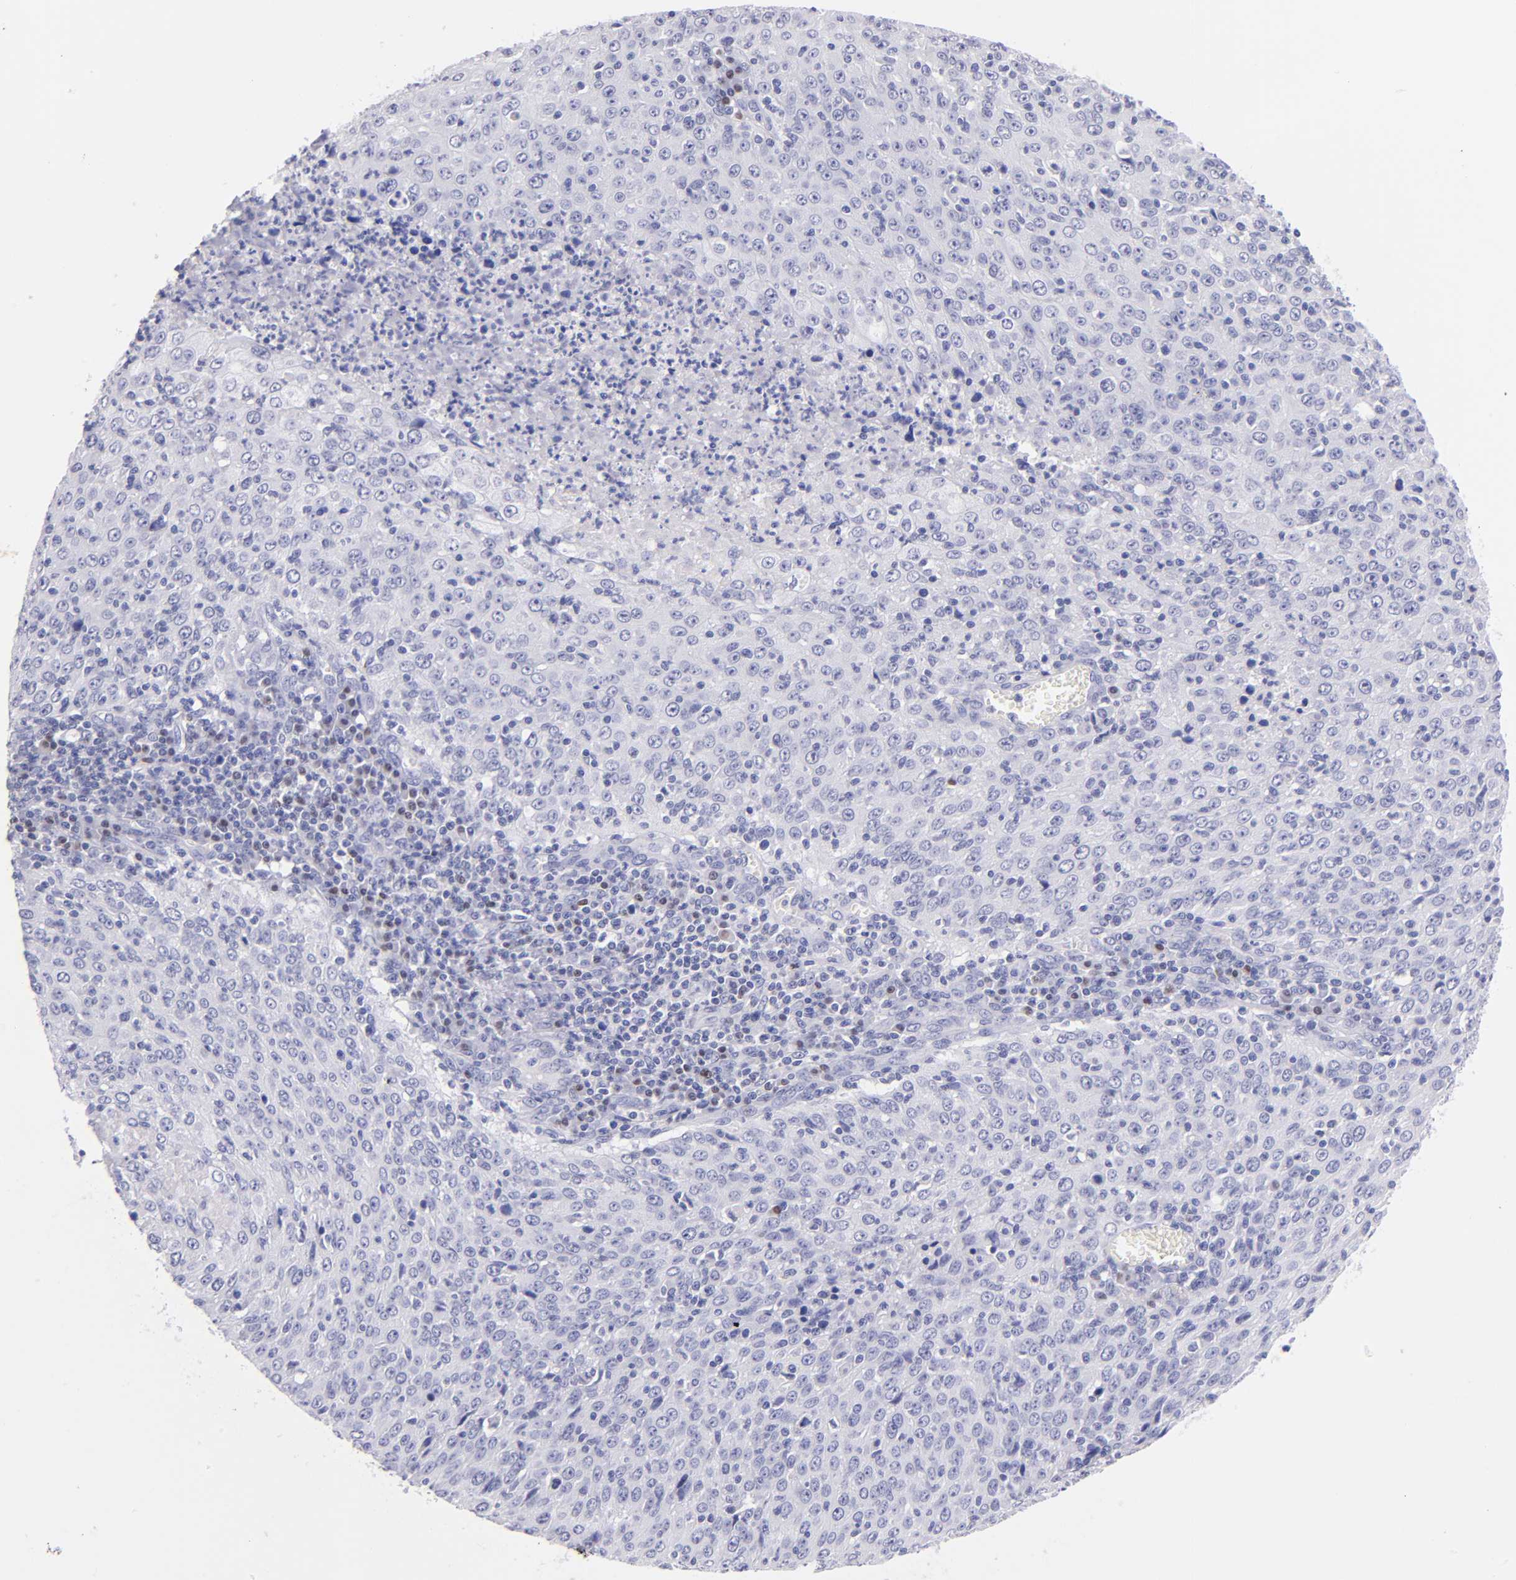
{"staining": {"intensity": "negative", "quantity": "none", "location": "none"}, "tissue": "cervical cancer", "cell_type": "Tumor cells", "image_type": "cancer", "snomed": [{"axis": "morphology", "description": "Squamous cell carcinoma, NOS"}, {"axis": "topography", "description": "Cervix"}], "caption": "High power microscopy micrograph of an immunohistochemistry (IHC) micrograph of squamous cell carcinoma (cervical), revealing no significant positivity in tumor cells. (DAB (3,3'-diaminobenzidine) IHC visualized using brightfield microscopy, high magnification).", "gene": "IRF4", "patient": {"sex": "female", "age": 27}}